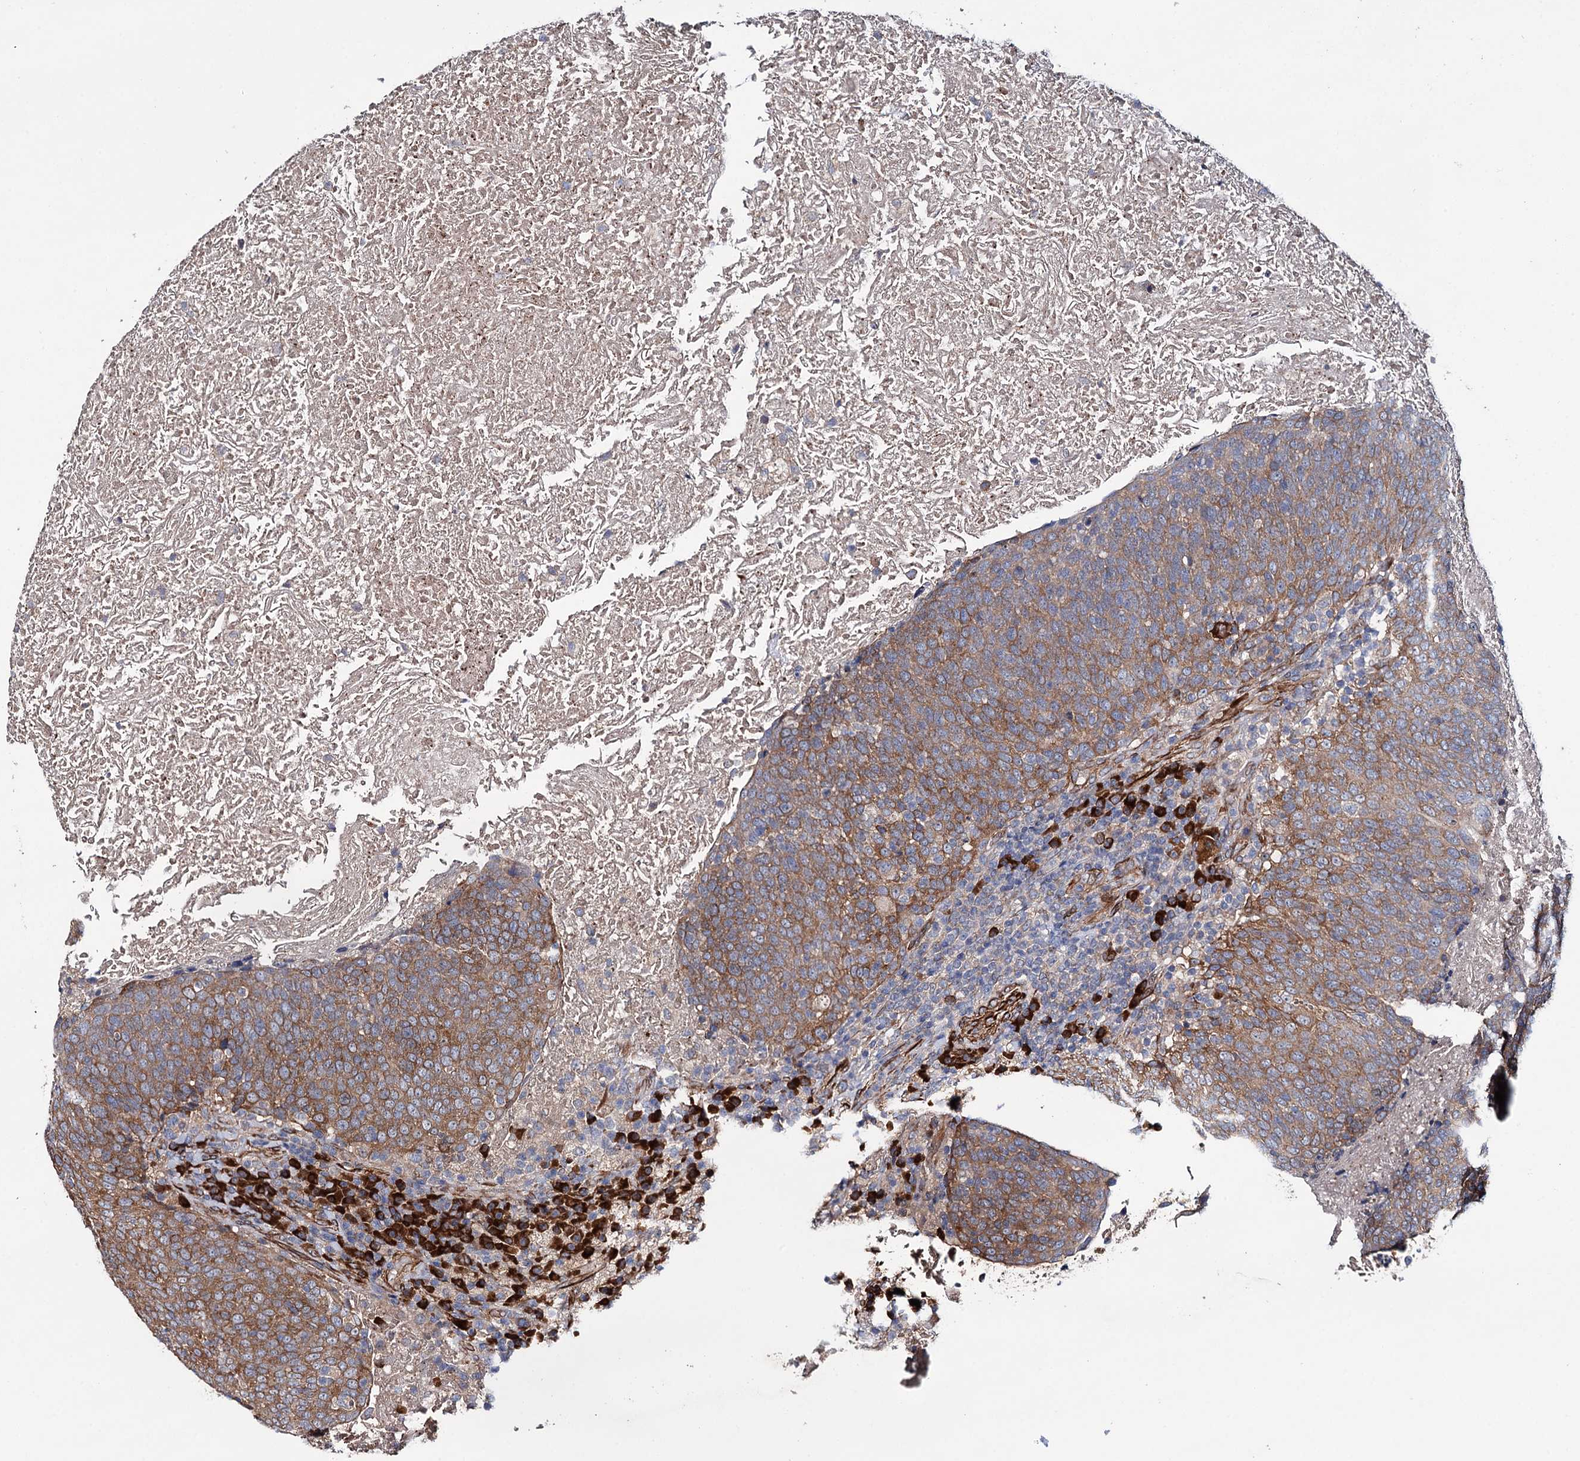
{"staining": {"intensity": "moderate", "quantity": ">75%", "location": "cytoplasmic/membranous"}, "tissue": "head and neck cancer", "cell_type": "Tumor cells", "image_type": "cancer", "snomed": [{"axis": "morphology", "description": "Squamous cell carcinoma, NOS"}, {"axis": "morphology", "description": "Squamous cell carcinoma, metastatic, NOS"}, {"axis": "topography", "description": "Lymph node"}, {"axis": "topography", "description": "Head-Neck"}], "caption": "Protein expression analysis of human head and neck cancer reveals moderate cytoplasmic/membranous expression in about >75% of tumor cells.", "gene": "SPATS2", "patient": {"sex": "male", "age": 62}}